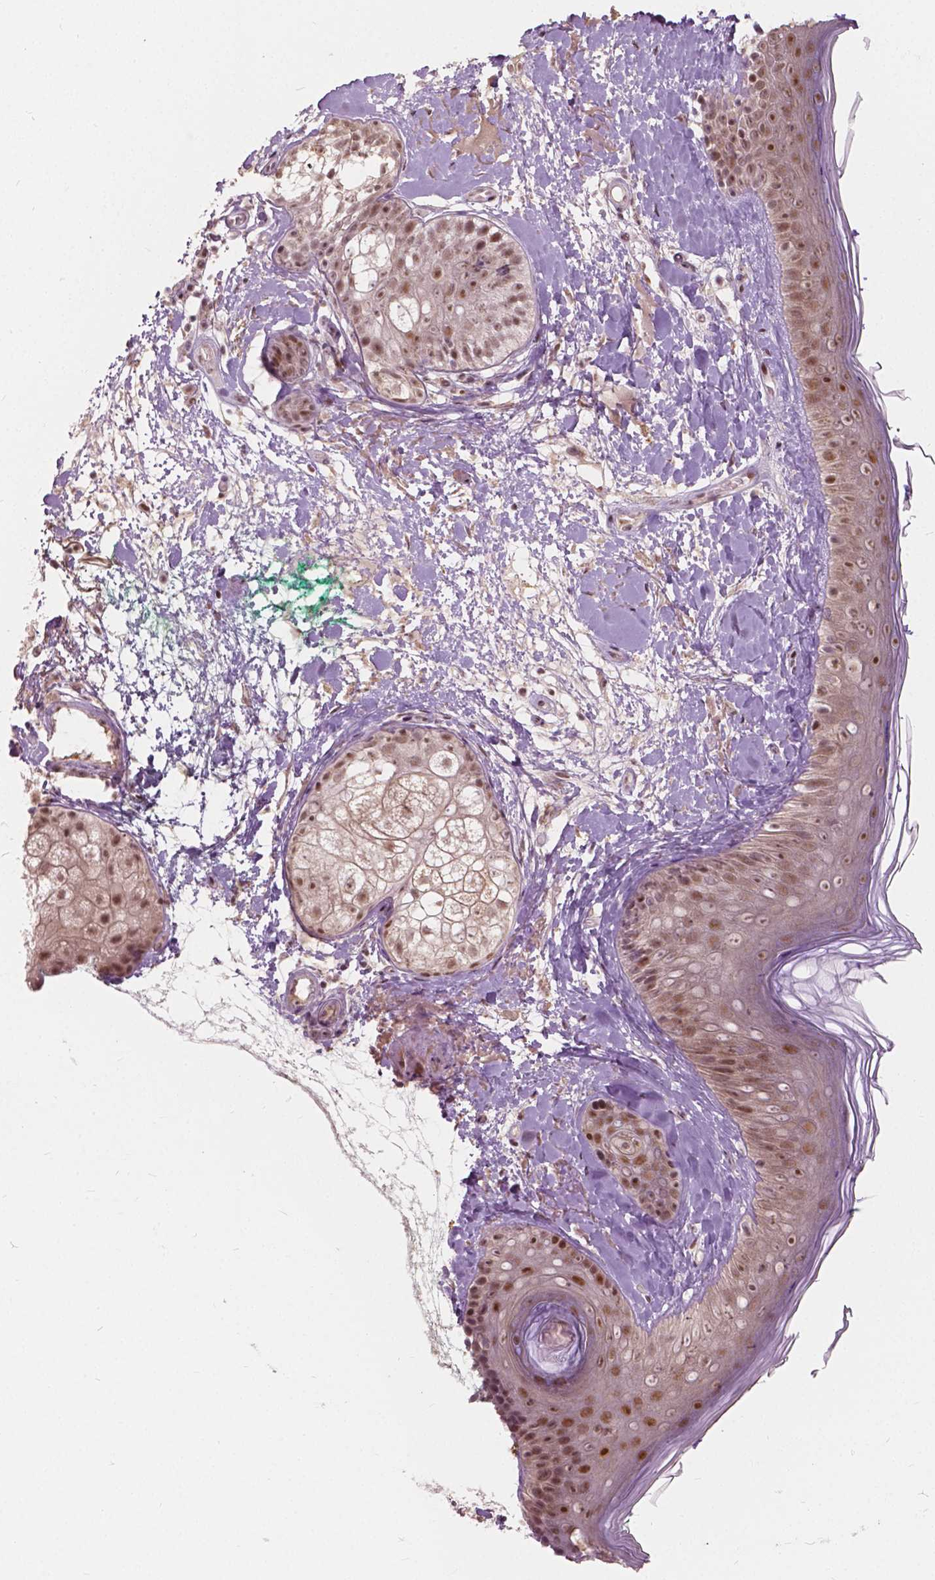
{"staining": {"intensity": "weak", "quantity": "25%-75%", "location": "nuclear"}, "tissue": "skin", "cell_type": "Fibroblasts", "image_type": "normal", "snomed": [{"axis": "morphology", "description": "Normal tissue, NOS"}, {"axis": "topography", "description": "Skin"}], "caption": "Brown immunohistochemical staining in benign human skin exhibits weak nuclear expression in approximately 25%-75% of fibroblasts.", "gene": "DLX6", "patient": {"sex": "male", "age": 73}}